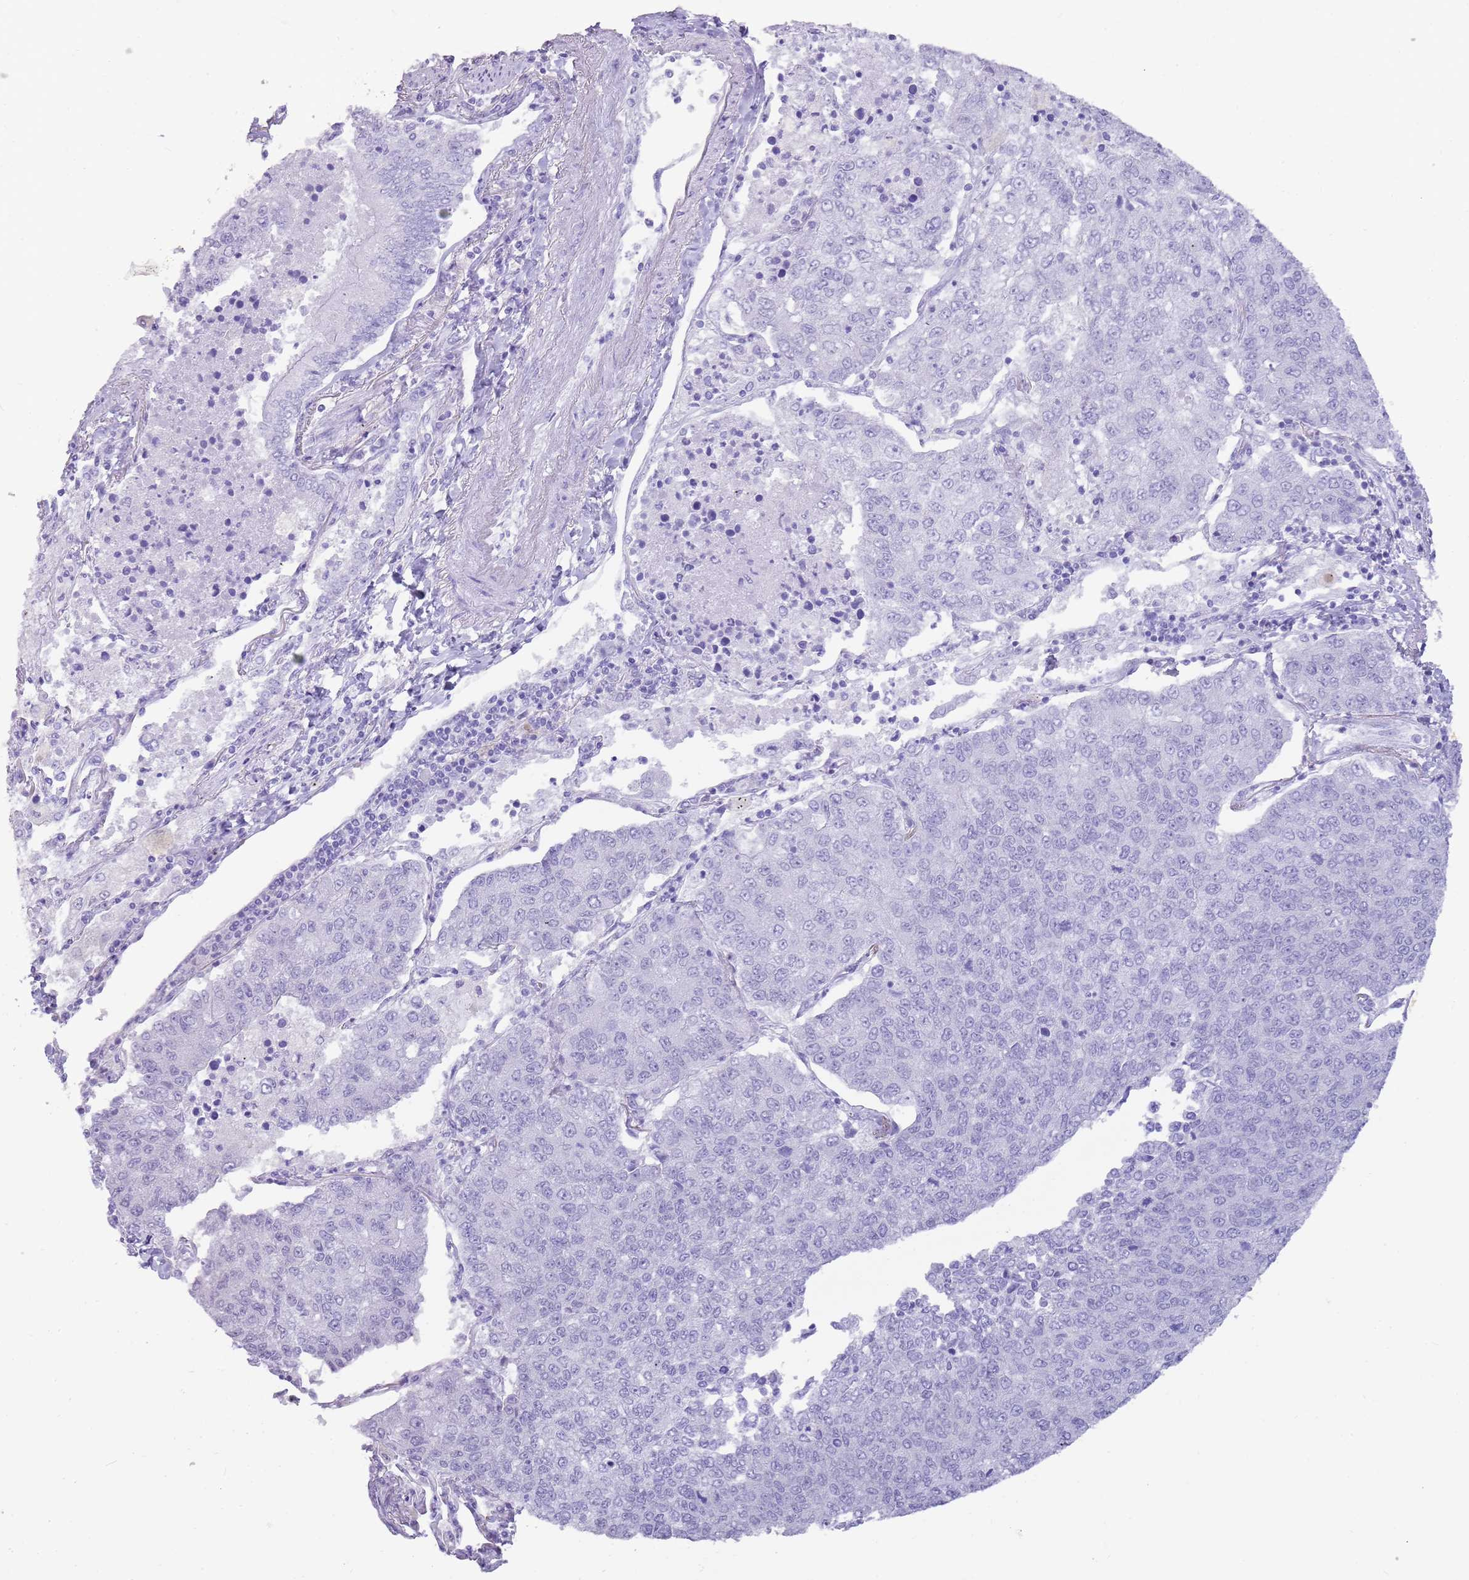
{"staining": {"intensity": "negative", "quantity": "none", "location": "none"}, "tissue": "lung cancer", "cell_type": "Tumor cells", "image_type": "cancer", "snomed": [{"axis": "morphology", "description": "Squamous cell carcinoma, NOS"}, {"axis": "topography", "description": "Lung"}], "caption": "DAB immunohistochemical staining of lung cancer (squamous cell carcinoma) demonstrates no significant positivity in tumor cells.", "gene": "NBPF3", "patient": {"sex": "female", "age": 70}}